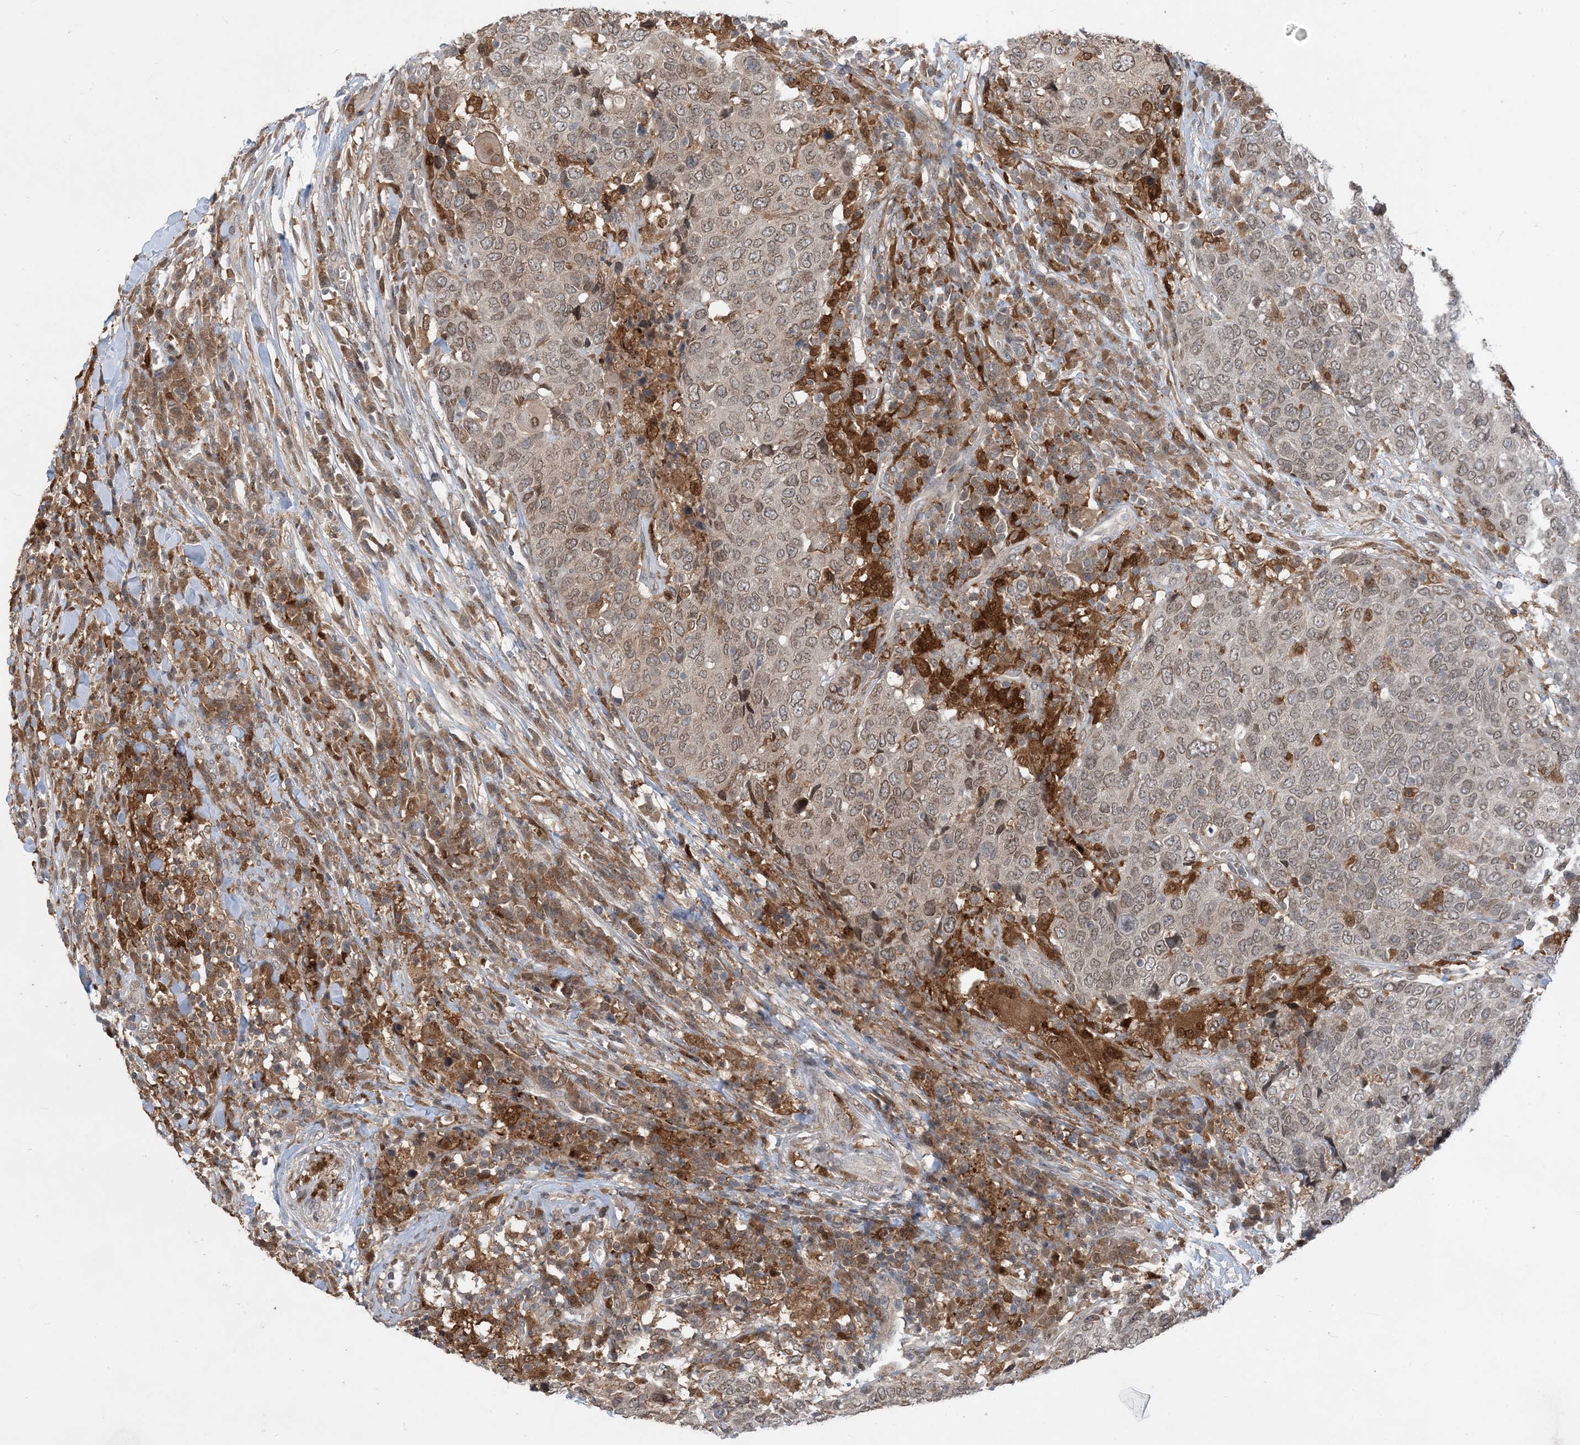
{"staining": {"intensity": "moderate", "quantity": ">75%", "location": "cytoplasmic/membranous,nuclear"}, "tissue": "head and neck cancer", "cell_type": "Tumor cells", "image_type": "cancer", "snomed": [{"axis": "morphology", "description": "Squamous cell carcinoma, NOS"}, {"axis": "topography", "description": "Head-Neck"}], "caption": "Immunohistochemical staining of head and neck cancer (squamous cell carcinoma) displays moderate cytoplasmic/membranous and nuclear protein staining in approximately >75% of tumor cells.", "gene": "NAGK", "patient": {"sex": "male", "age": 66}}